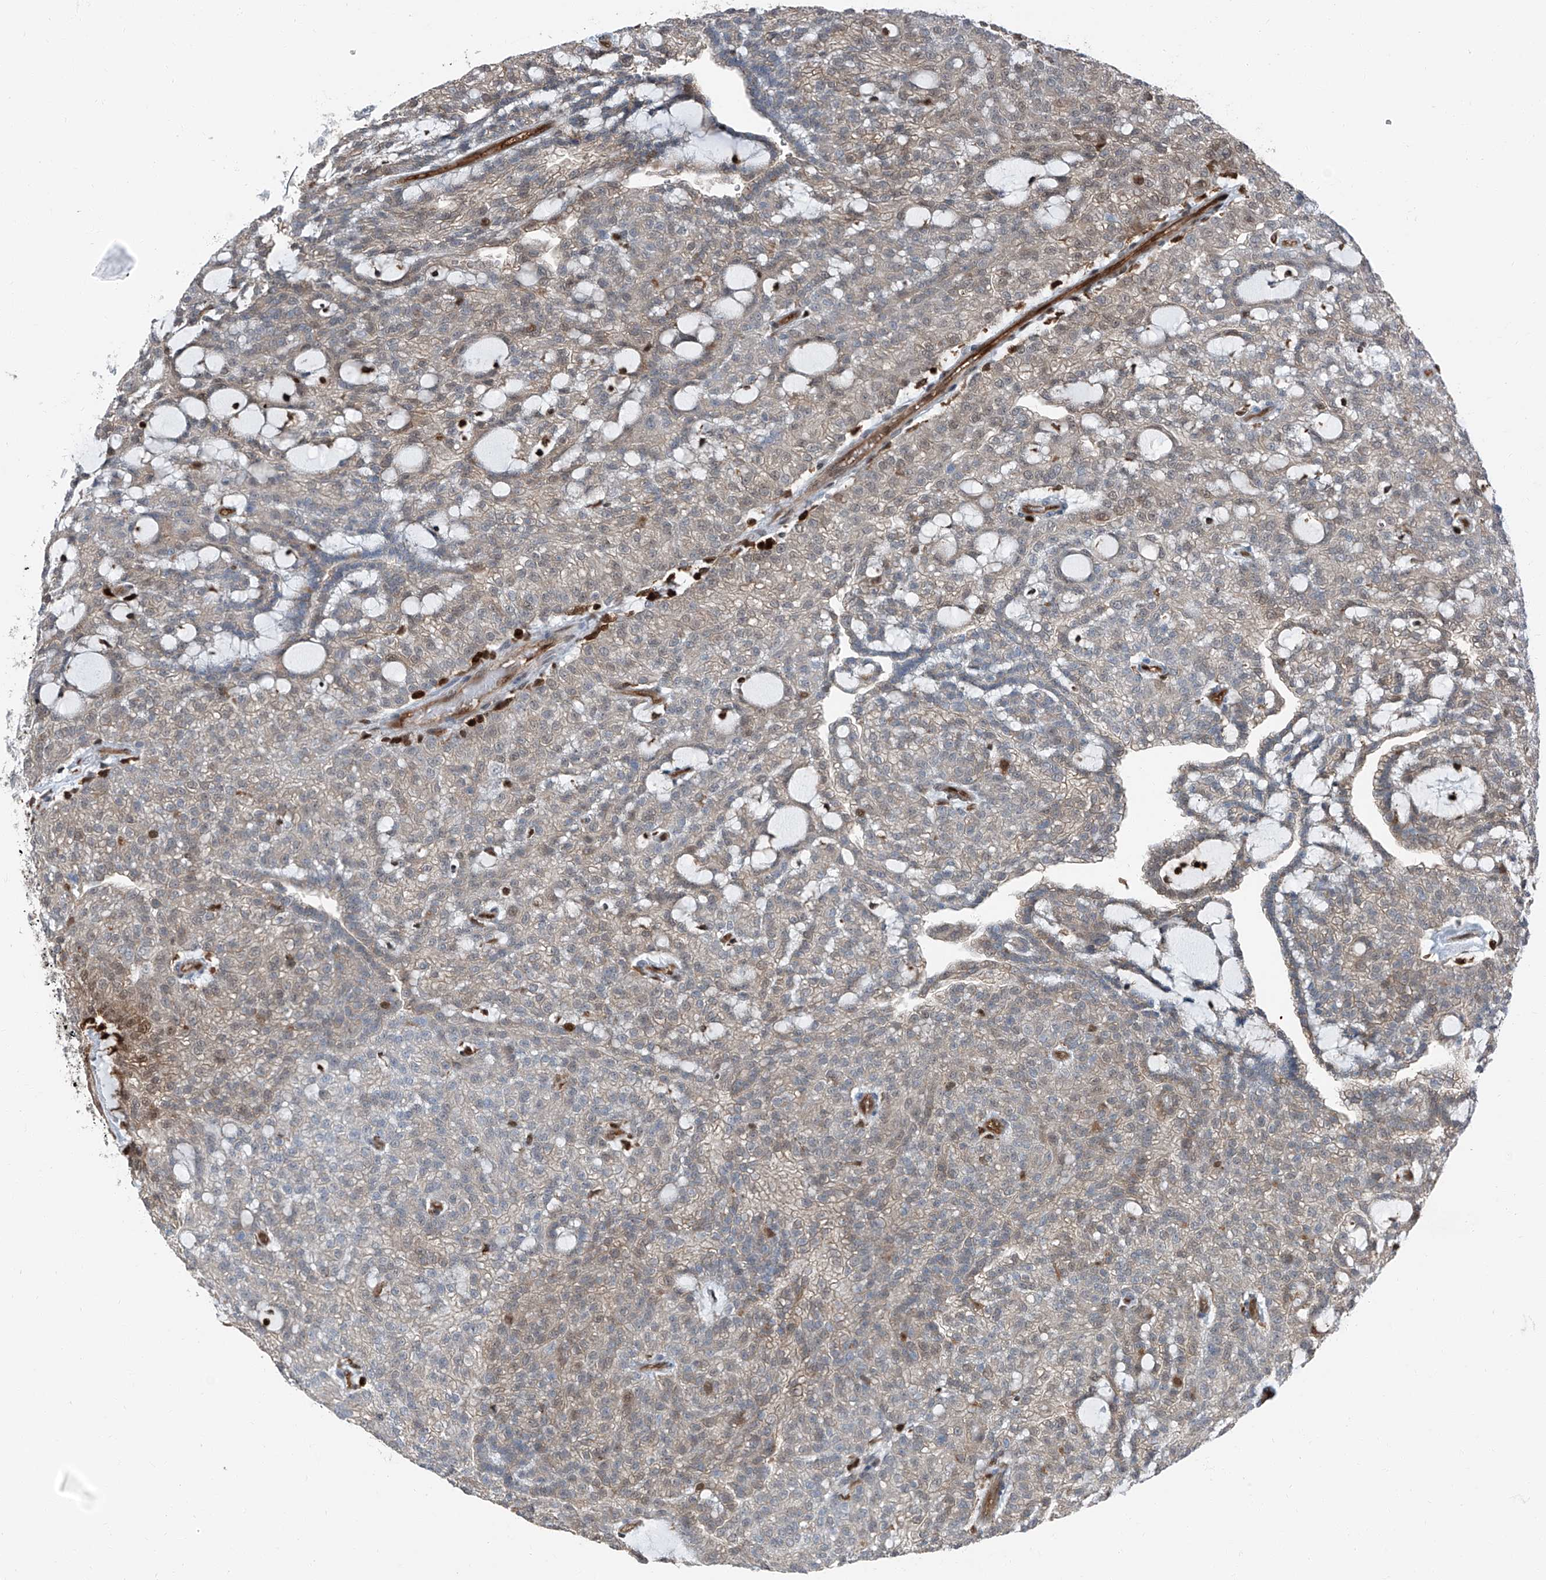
{"staining": {"intensity": "weak", "quantity": "<25%", "location": "cytoplasmic/membranous,nuclear"}, "tissue": "renal cancer", "cell_type": "Tumor cells", "image_type": "cancer", "snomed": [{"axis": "morphology", "description": "Adenocarcinoma, NOS"}, {"axis": "topography", "description": "Kidney"}], "caption": "Renal cancer (adenocarcinoma) was stained to show a protein in brown. There is no significant positivity in tumor cells.", "gene": "PSMB10", "patient": {"sex": "male", "age": 63}}